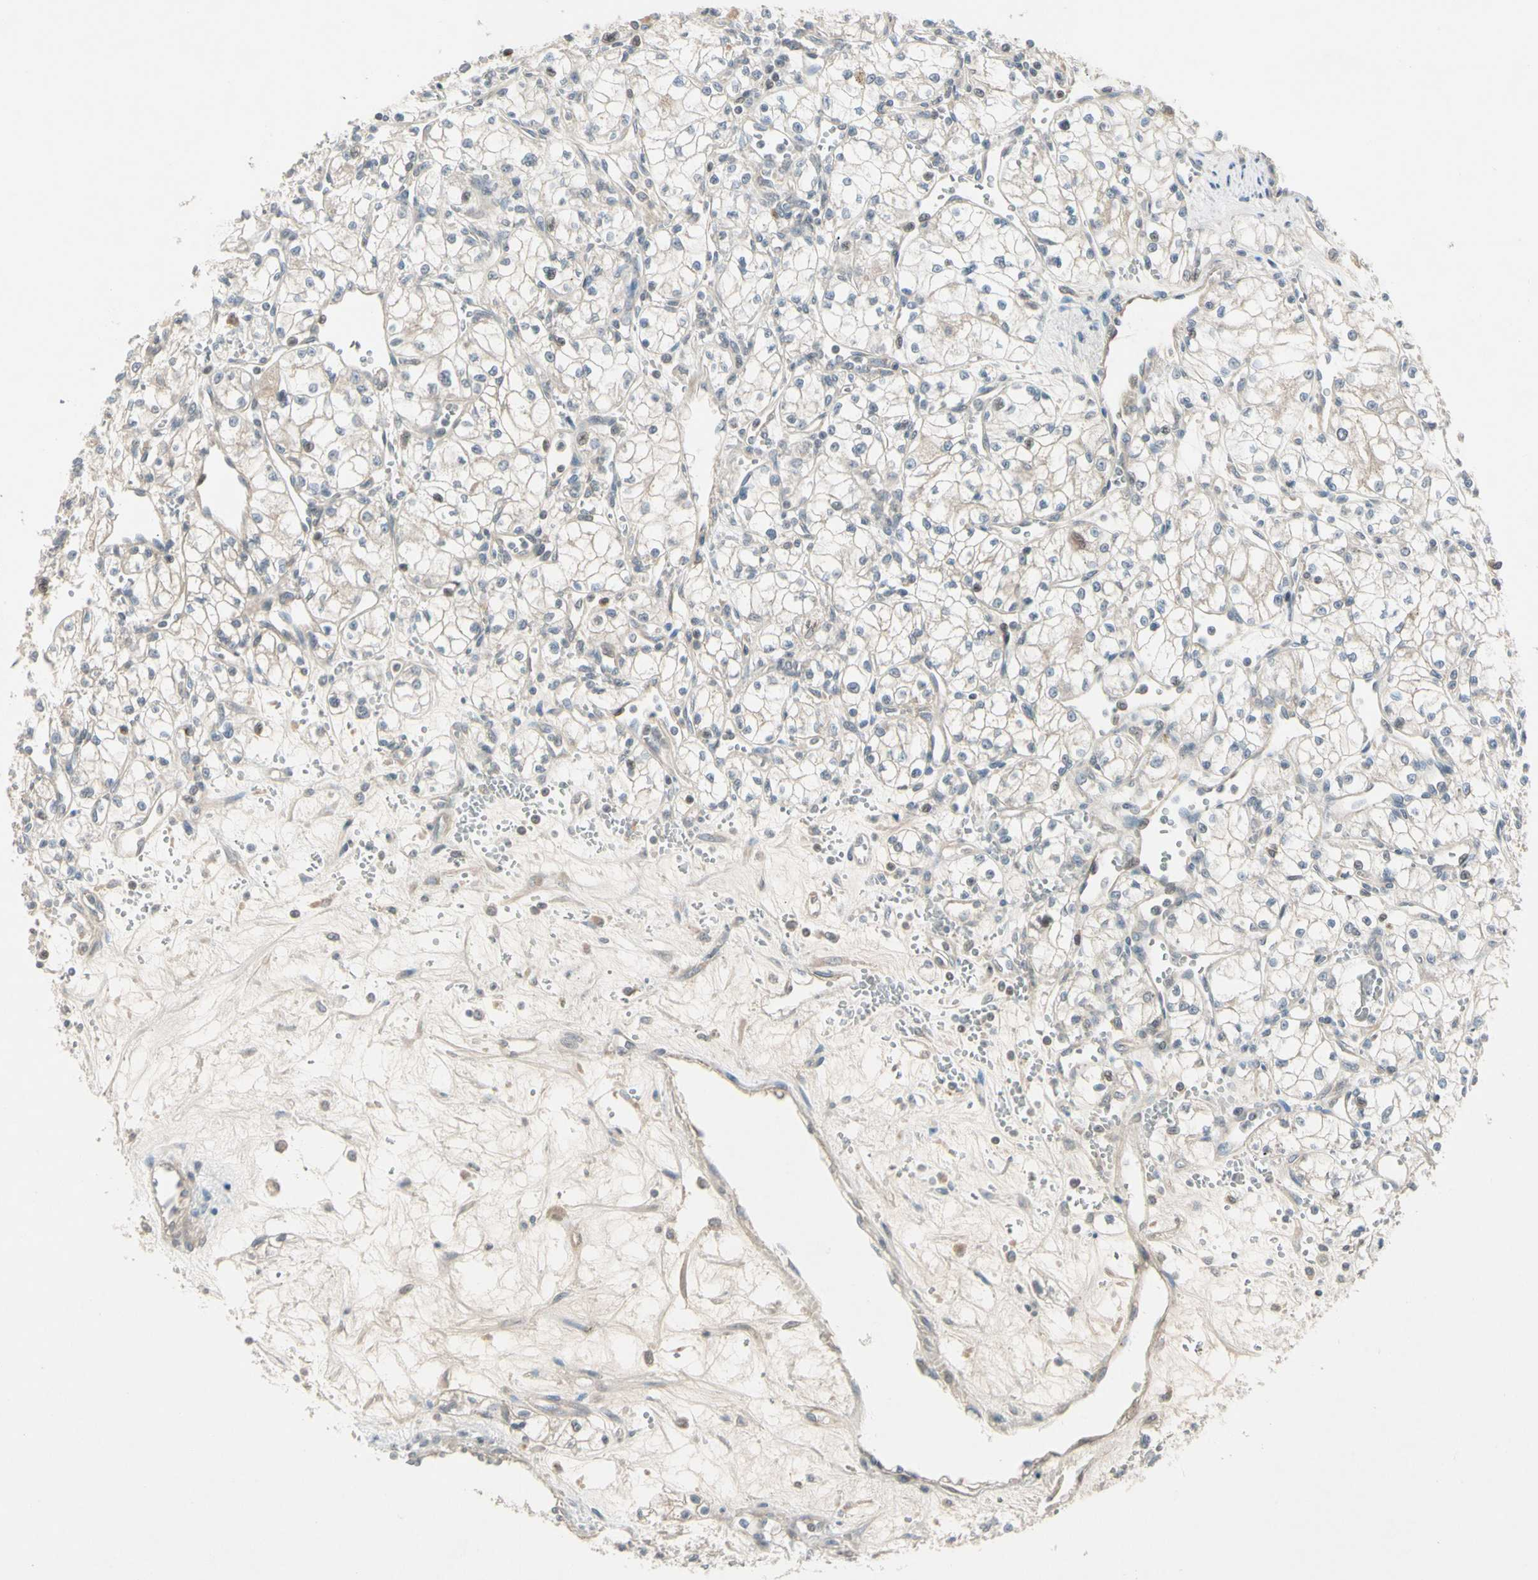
{"staining": {"intensity": "negative", "quantity": "none", "location": "none"}, "tissue": "renal cancer", "cell_type": "Tumor cells", "image_type": "cancer", "snomed": [{"axis": "morphology", "description": "Normal tissue, NOS"}, {"axis": "morphology", "description": "Adenocarcinoma, NOS"}, {"axis": "topography", "description": "Kidney"}], "caption": "Tumor cells are negative for protein expression in human renal cancer. (DAB immunohistochemistry (IHC) visualized using brightfield microscopy, high magnification).", "gene": "ICAM5", "patient": {"sex": "male", "age": 59}}